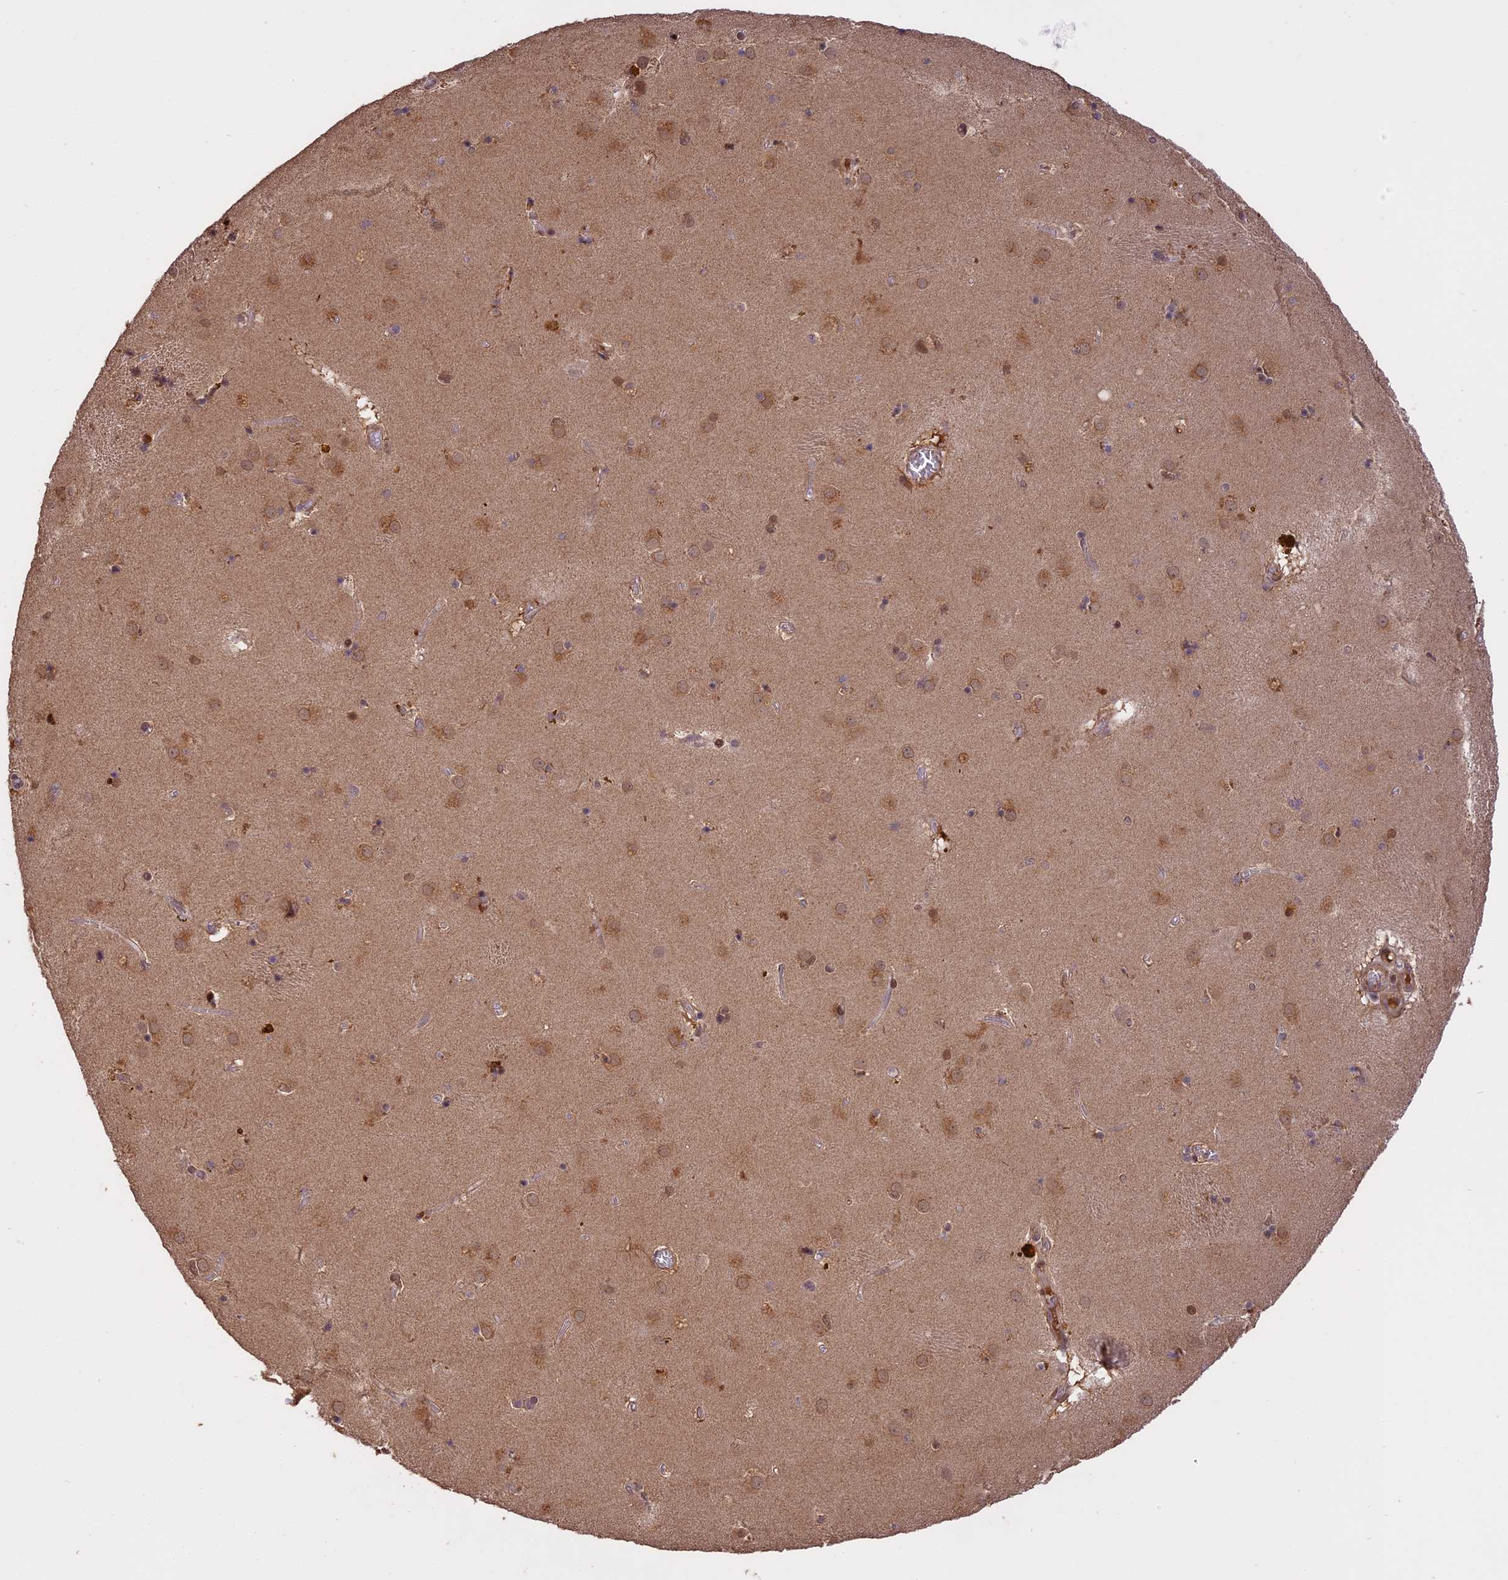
{"staining": {"intensity": "moderate", "quantity": "<25%", "location": "nuclear"}, "tissue": "caudate", "cell_type": "Glial cells", "image_type": "normal", "snomed": [{"axis": "morphology", "description": "Normal tissue, NOS"}, {"axis": "topography", "description": "Lateral ventricle wall"}], "caption": "A histopathology image of caudate stained for a protein demonstrates moderate nuclear brown staining in glial cells. (IHC, brightfield microscopy, high magnification).", "gene": "PRELID2", "patient": {"sex": "male", "age": 70}}